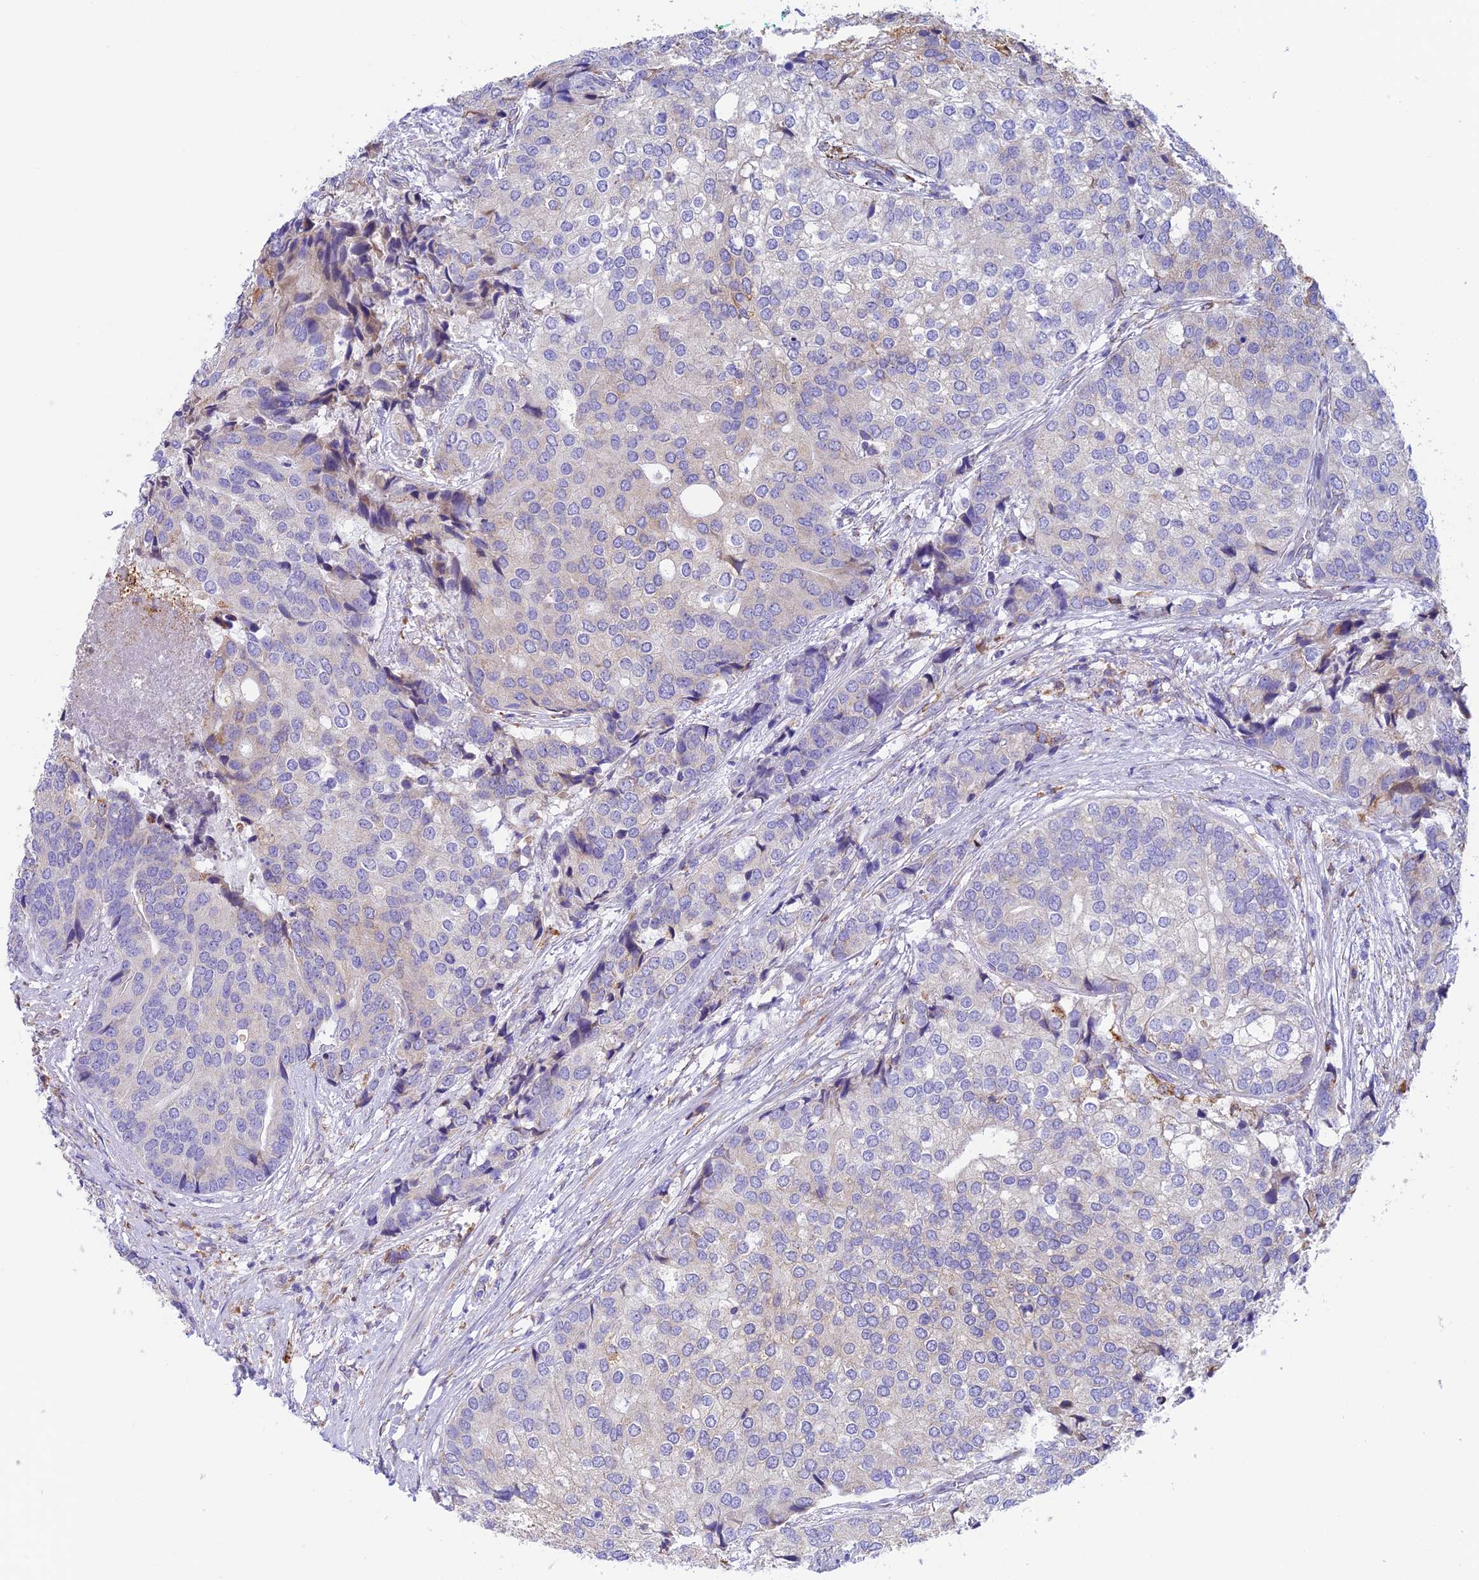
{"staining": {"intensity": "strong", "quantity": "<25%", "location": "cytoplasmic/membranous"}, "tissue": "prostate cancer", "cell_type": "Tumor cells", "image_type": "cancer", "snomed": [{"axis": "morphology", "description": "Adenocarcinoma, High grade"}, {"axis": "topography", "description": "Prostate"}], "caption": "Protein expression by immunohistochemistry demonstrates strong cytoplasmic/membranous positivity in about <25% of tumor cells in prostate cancer.", "gene": "VKORC1", "patient": {"sex": "male", "age": 62}}